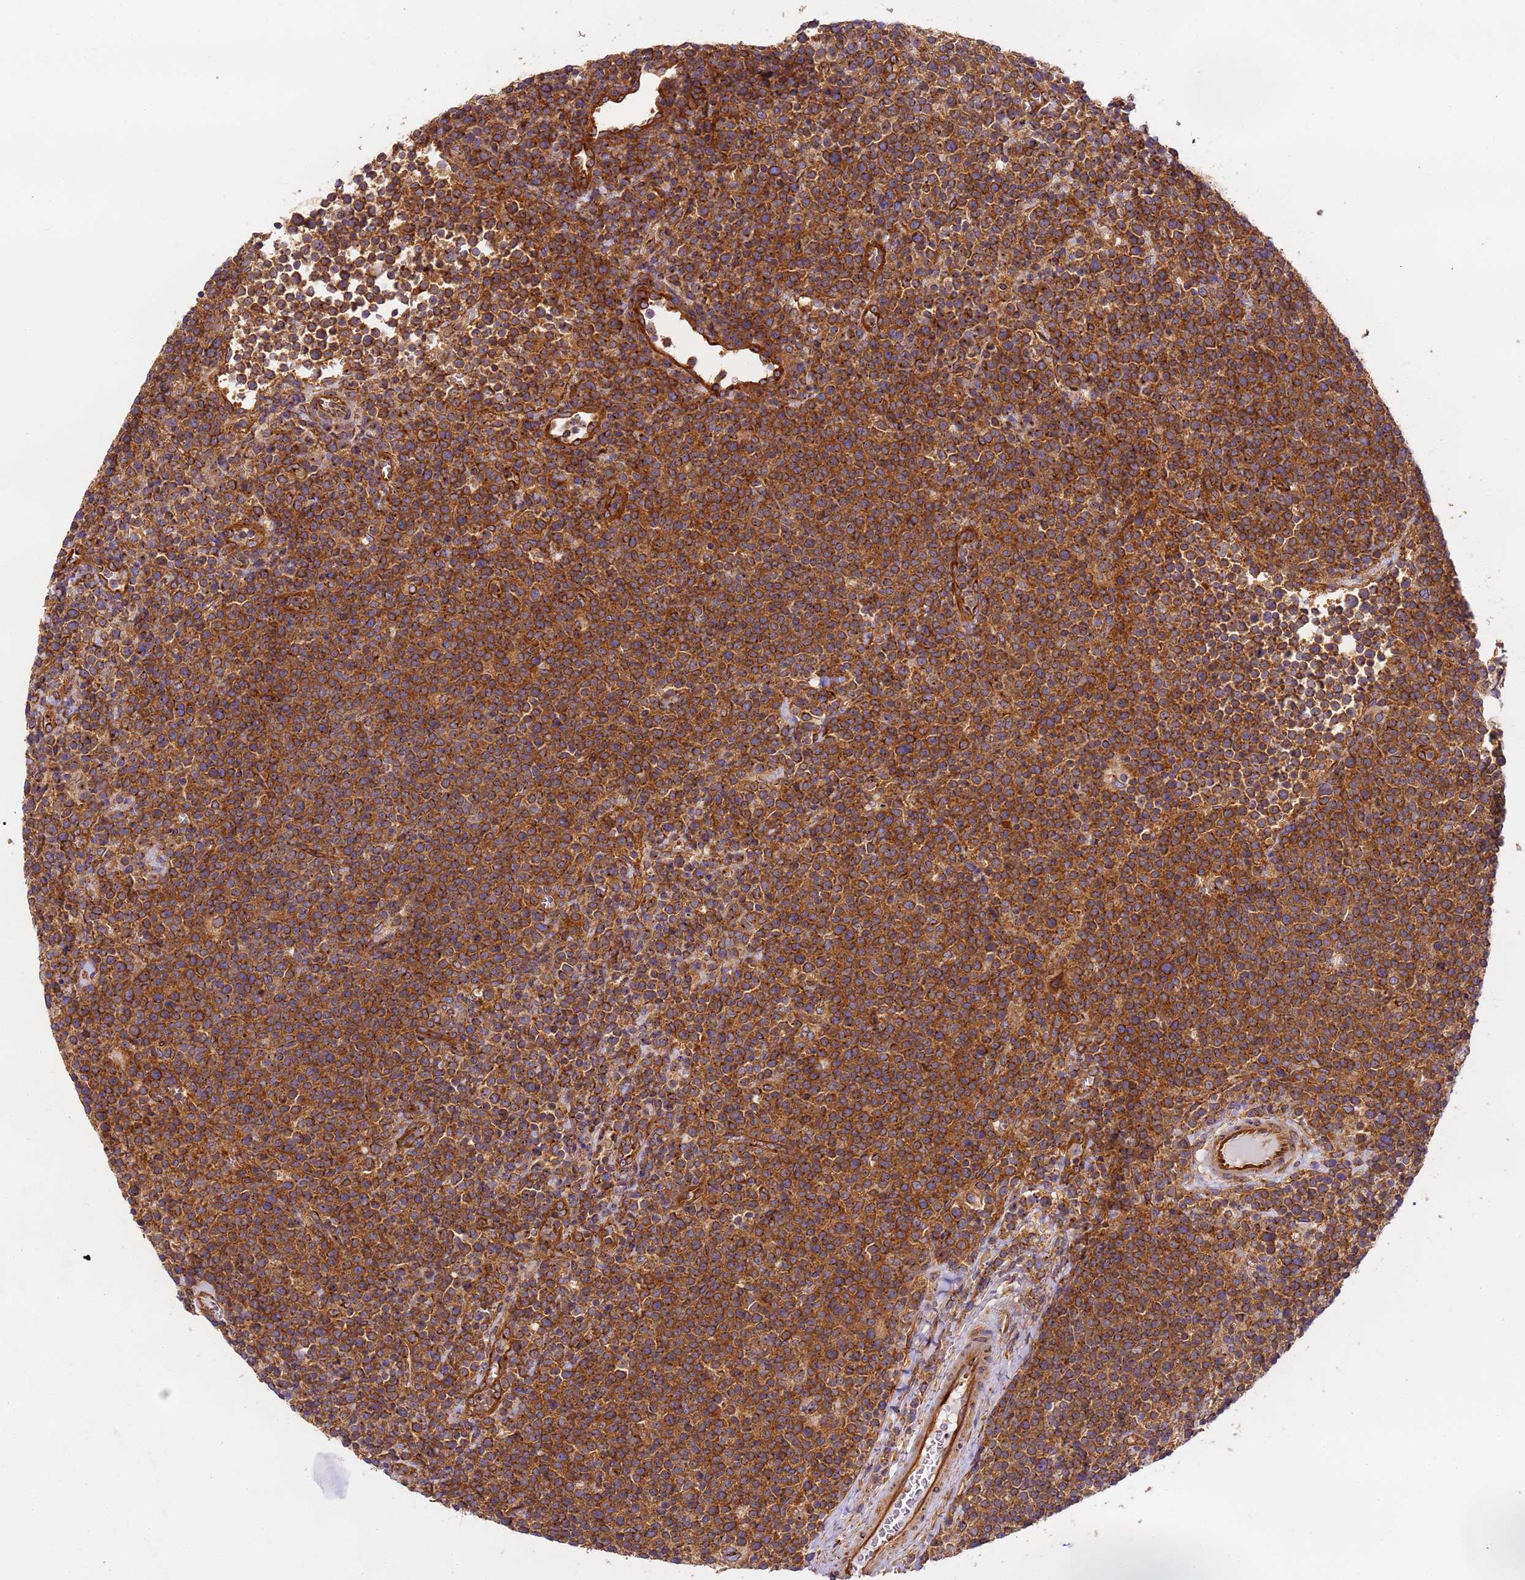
{"staining": {"intensity": "moderate", "quantity": ">75%", "location": "cytoplasmic/membranous"}, "tissue": "lymphoma", "cell_type": "Tumor cells", "image_type": "cancer", "snomed": [{"axis": "morphology", "description": "Malignant lymphoma, non-Hodgkin's type, High grade"}, {"axis": "topography", "description": "Lymph node"}], "caption": "The histopathology image displays a brown stain indicating the presence of a protein in the cytoplasmic/membranous of tumor cells in high-grade malignant lymphoma, non-Hodgkin's type.", "gene": "DYNC1I2", "patient": {"sex": "male", "age": 61}}